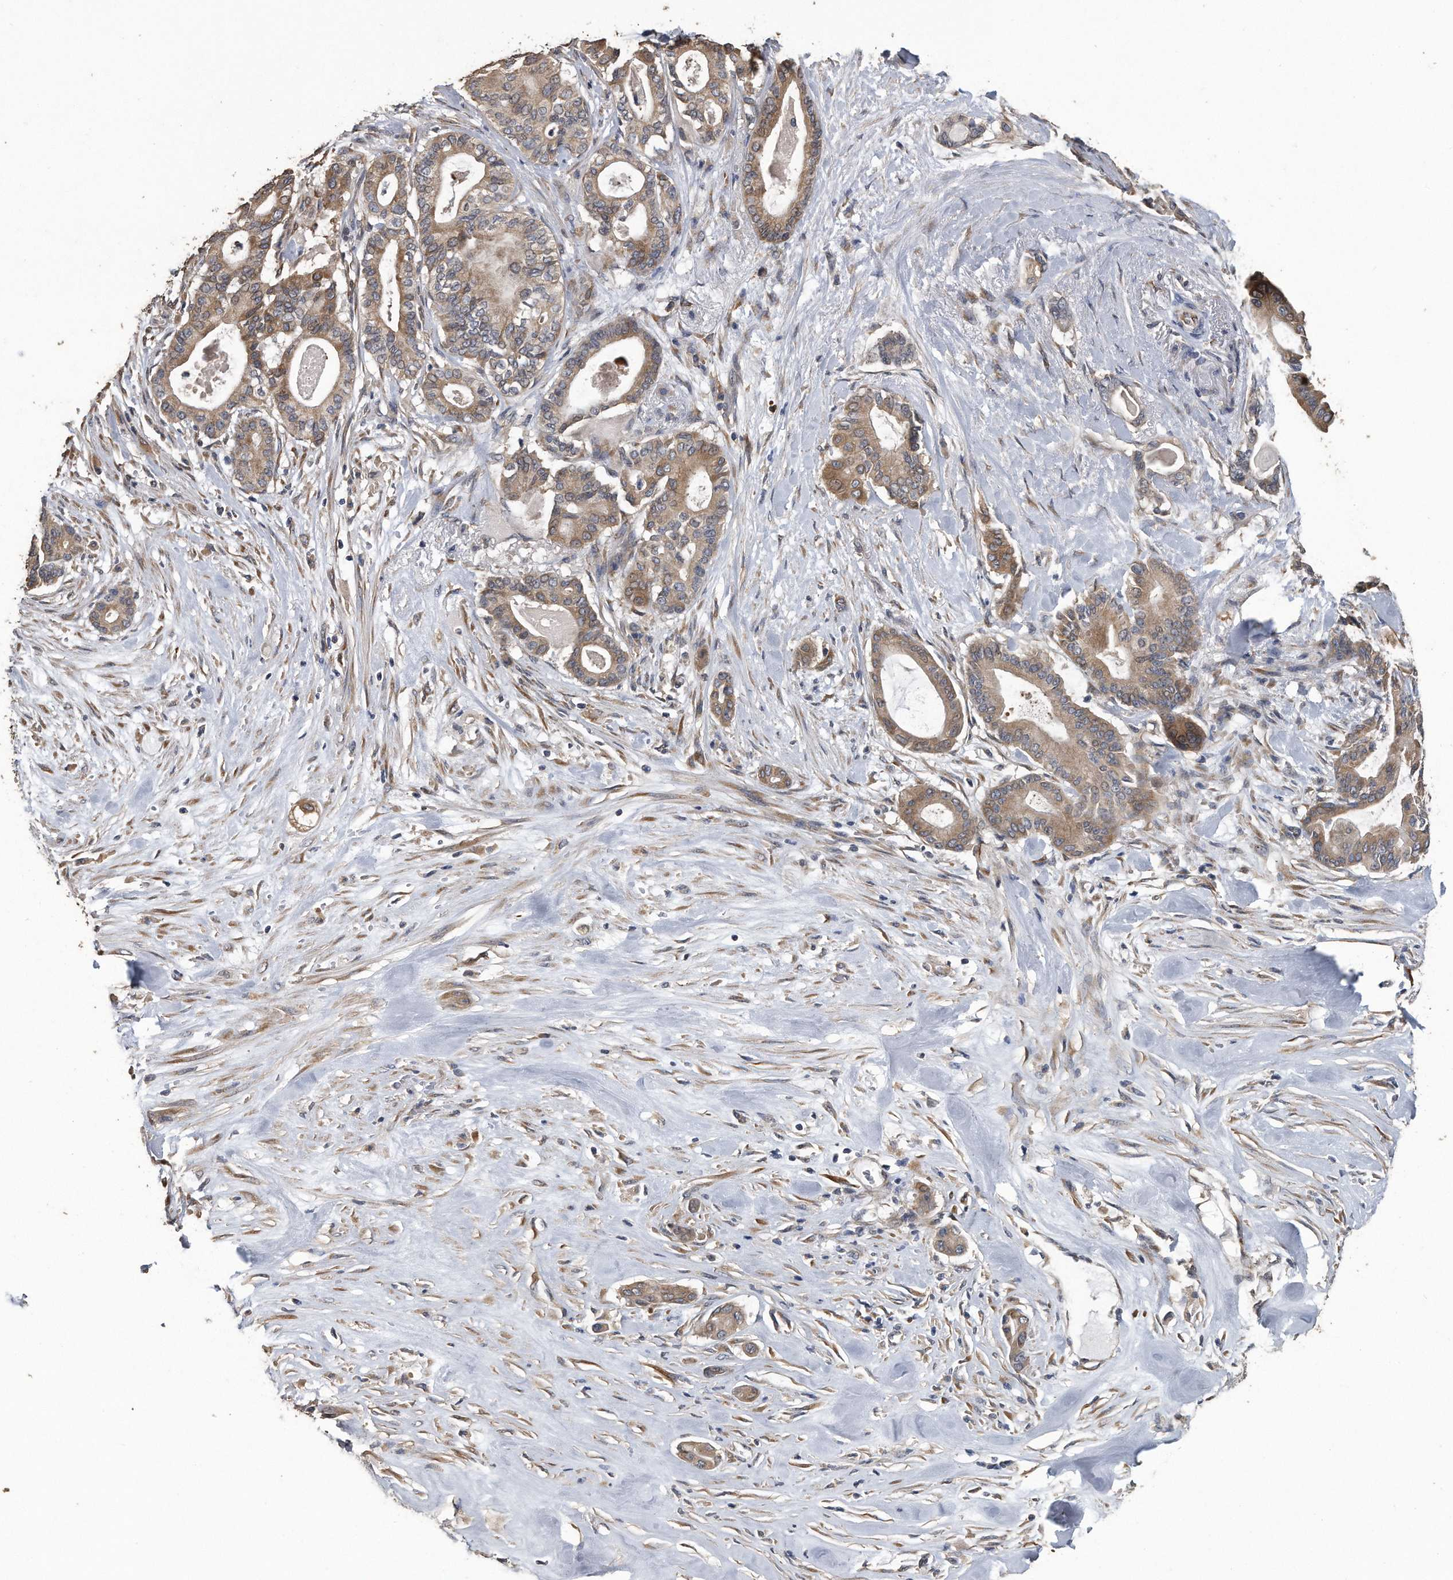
{"staining": {"intensity": "moderate", "quantity": "25%-75%", "location": "cytoplasmic/membranous"}, "tissue": "pancreatic cancer", "cell_type": "Tumor cells", "image_type": "cancer", "snomed": [{"axis": "morphology", "description": "Adenocarcinoma, NOS"}, {"axis": "topography", "description": "Pancreas"}], "caption": "Moderate cytoplasmic/membranous staining for a protein is seen in approximately 25%-75% of tumor cells of pancreatic adenocarcinoma using IHC.", "gene": "PCLO", "patient": {"sex": "male", "age": 63}}